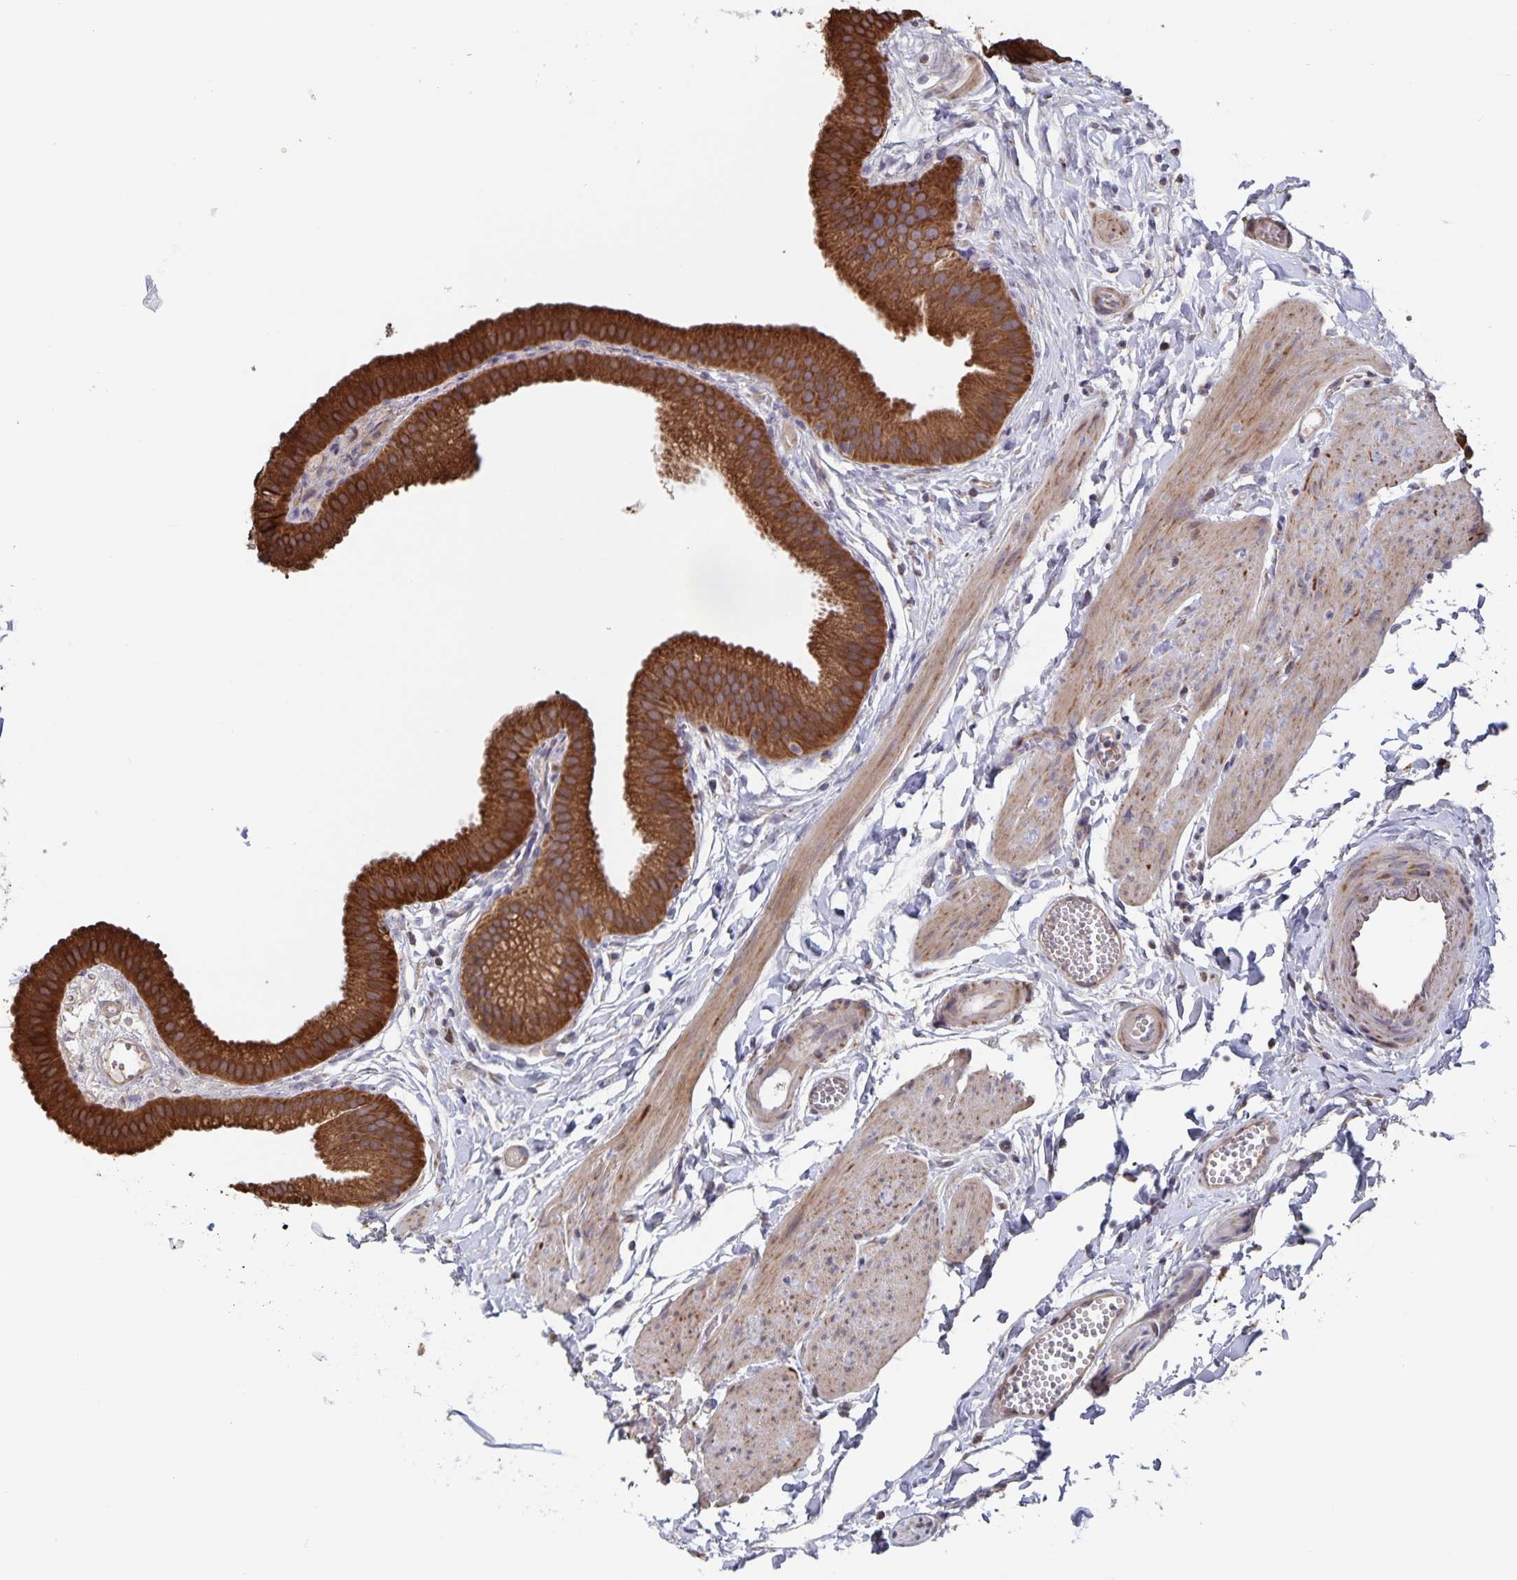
{"staining": {"intensity": "strong", "quantity": ">75%", "location": "cytoplasmic/membranous"}, "tissue": "gallbladder", "cell_type": "Glandular cells", "image_type": "normal", "snomed": [{"axis": "morphology", "description": "Normal tissue, NOS"}, {"axis": "topography", "description": "Gallbladder"}], "caption": "Protein expression analysis of unremarkable human gallbladder reveals strong cytoplasmic/membranous positivity in about >75% of glandular cells. (DAB IHC with brightfield microscopy, high magnification).", "gene": "ACACA", "patient": {"sex": "female", "age": 63}}